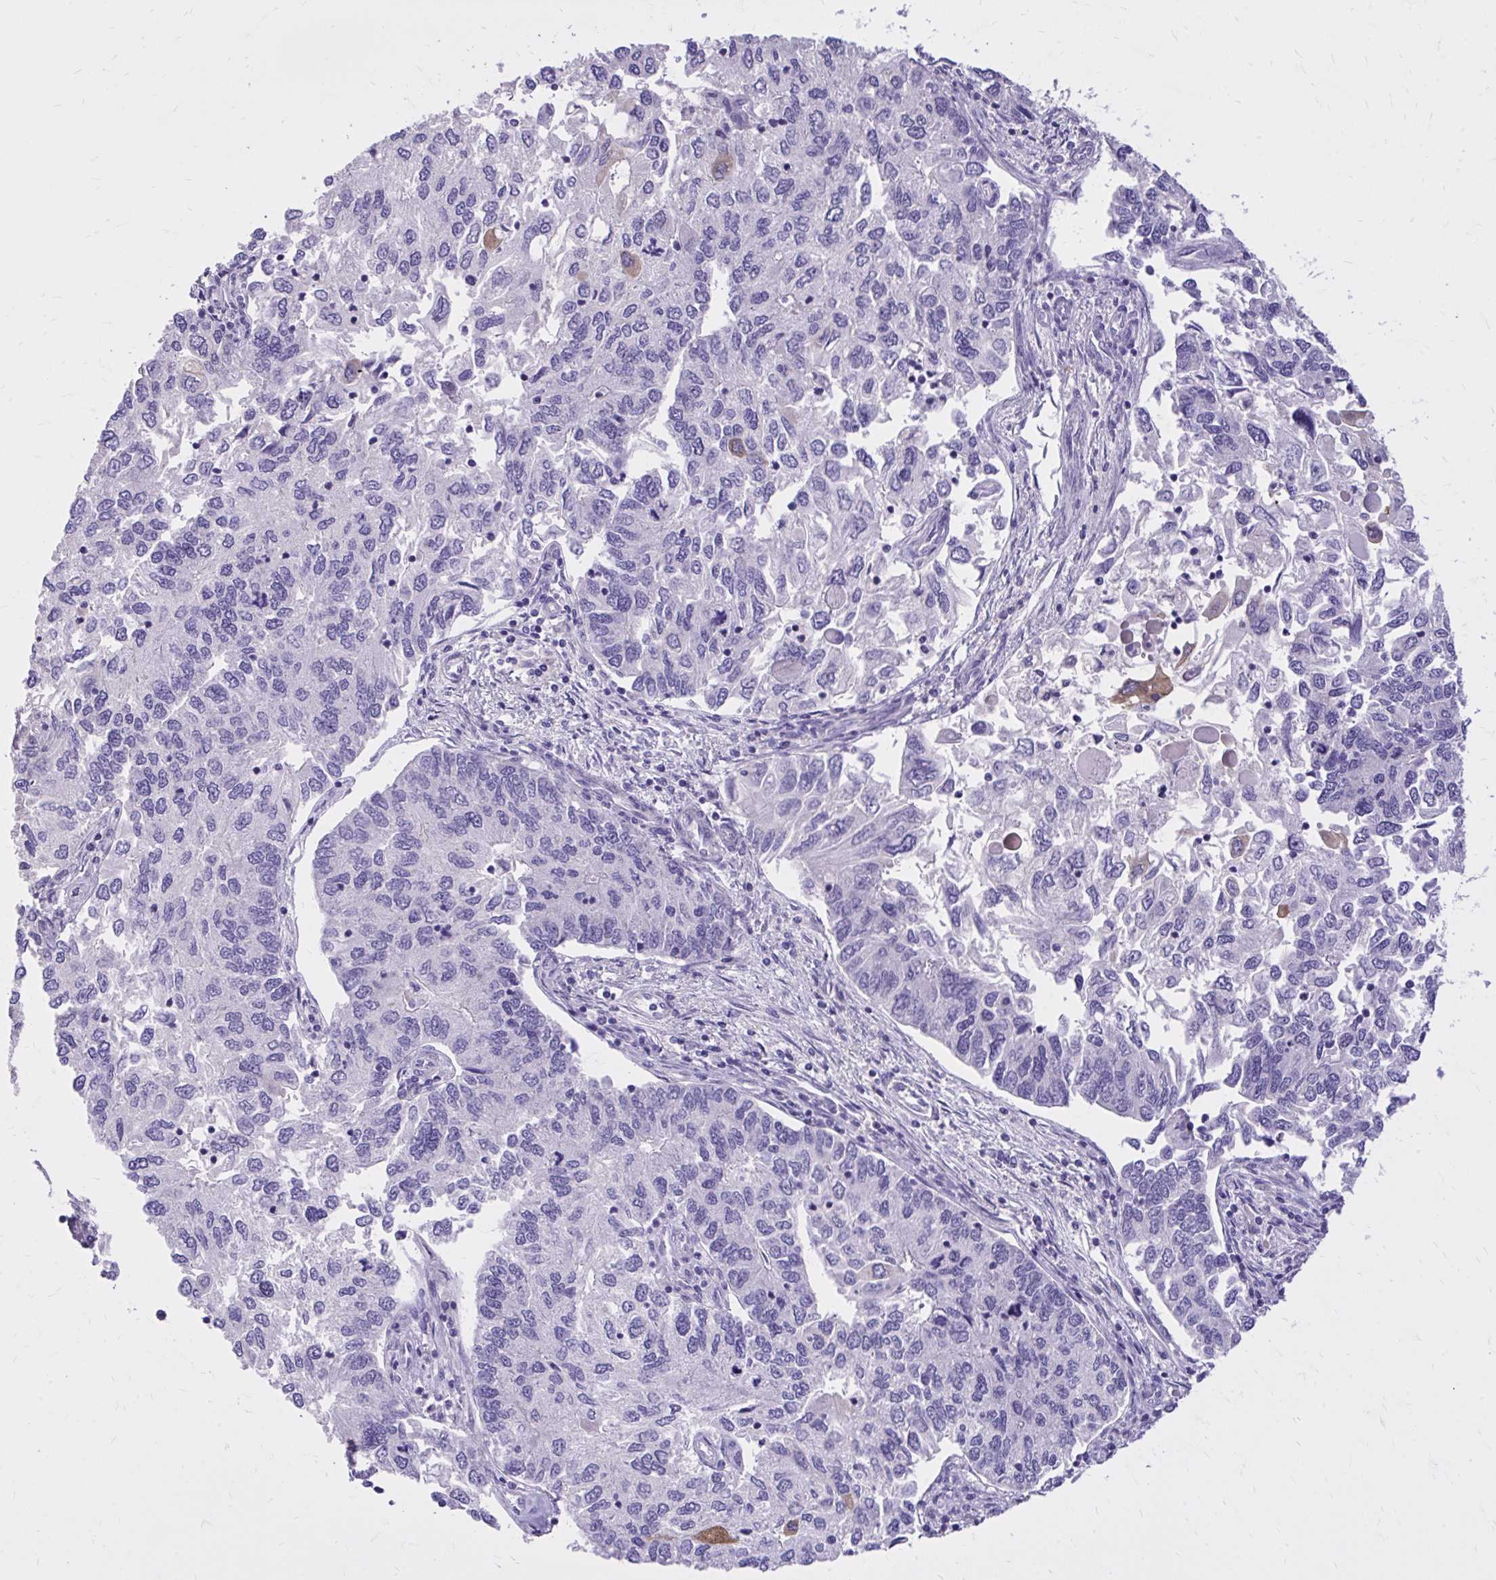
{"staining": {"intensity": "moderate", "quantity": "<25%", "location": "cytoplasmic/membranous"}, "tissue": "endometrial cancer", "cell_type": "Tumor cells", "image_type": "cancer", "snomed": [{"axis": "morphology", "description": "Carcinoma, NOS"}, {"axis": "topography", "description": "Uterus"}], "caption": "Human carcinoma (endometrial) stained for a protein (brown) displays moderate cytoplasmic/membranous positive expression in approximately <25% of tumor cells.", "gene": "EPB41L1", "patient": {"sex": "female", "age": 76}}